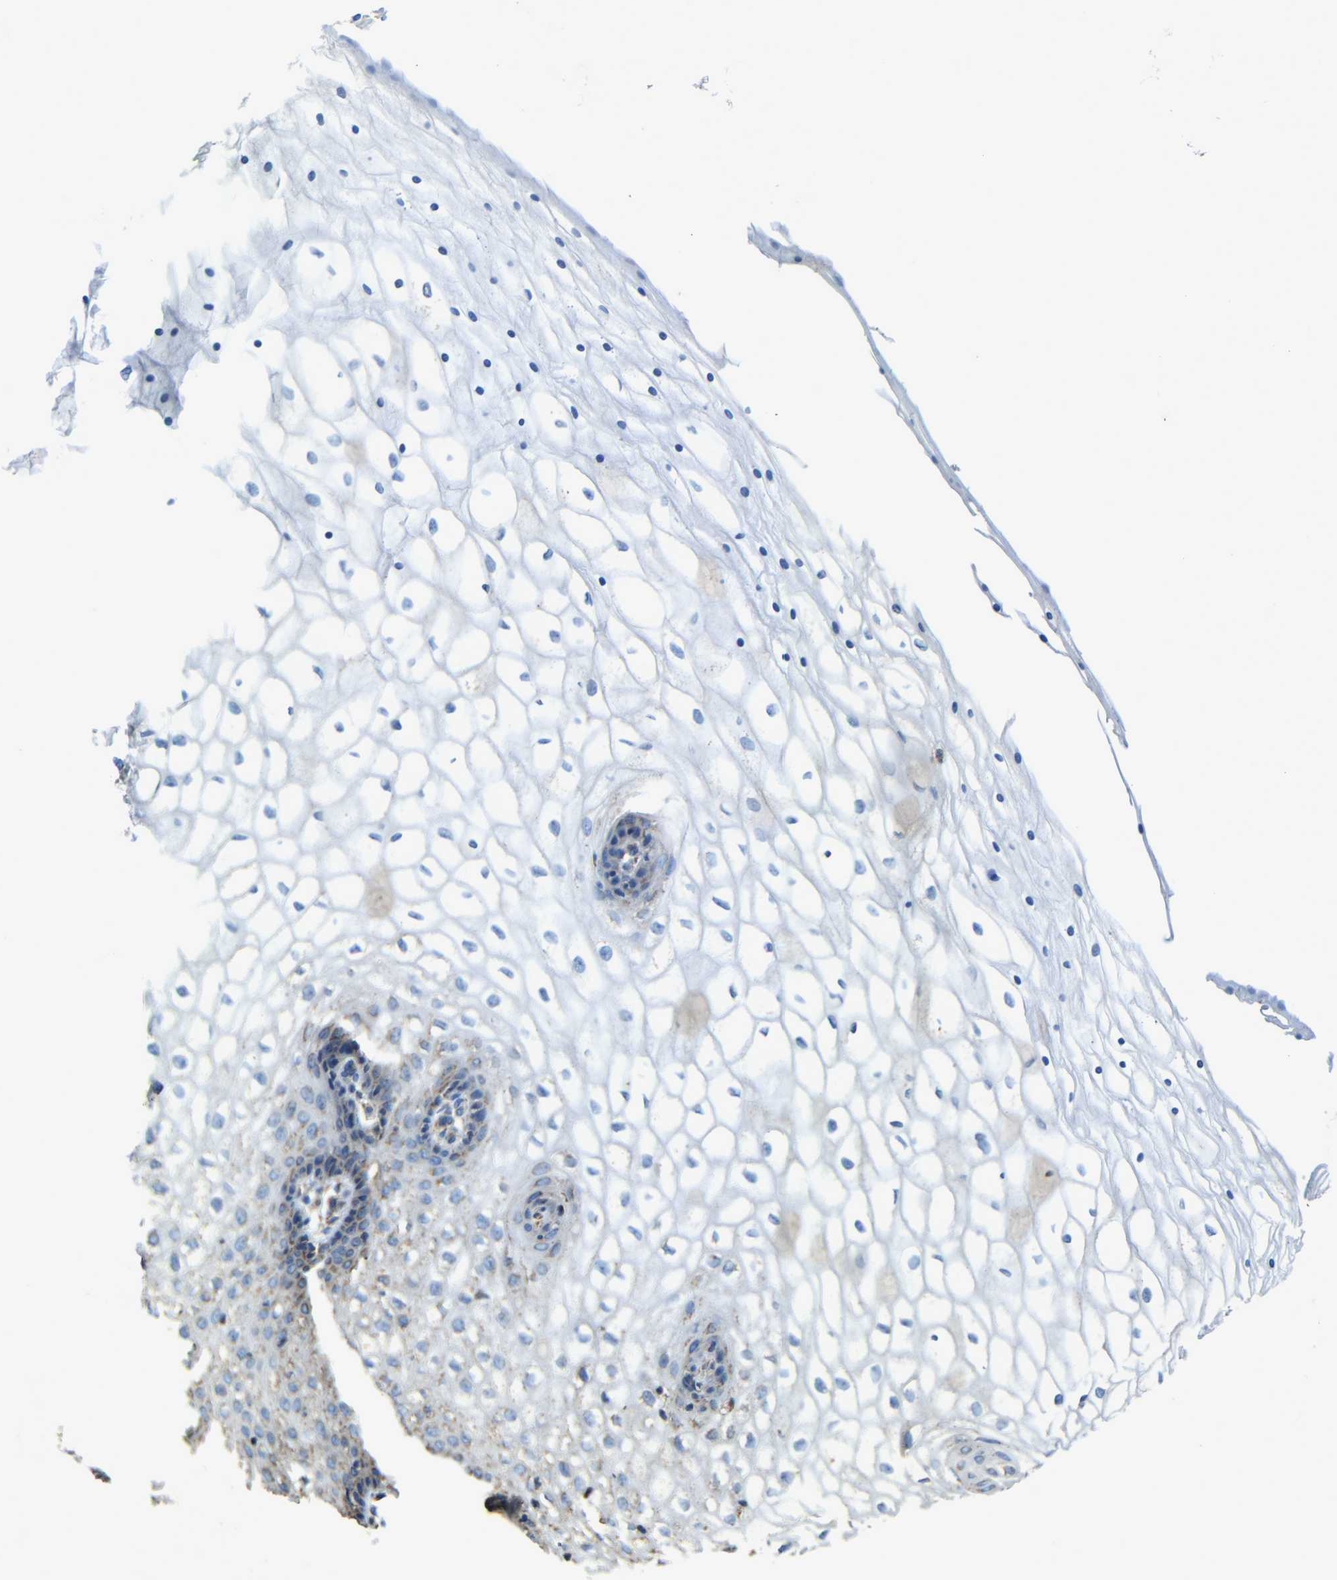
{"staining": {"intensity": "weak", "quantity": "<25%", "location": "cytoplasmic/membranous"}, "tissue": "vagina", "cell_type": "Squamous epithelial cells", "image_type": "normal", "snomed": [{"axis": "morphology", "description": "Normal tissue, NOS"}, {"axis": "topography", "description": "Vagina"}], "caption": "High power microscopy image of an immunohistochemistry (IHC) image of benign vagina, revealing no significant expression in squamous epithelial cells. (DAB (3,3'-diaminobenzidine) IHC, high magnification).", "gene": "INTS6L", "patient": {"sex": "female", "age": 34}}